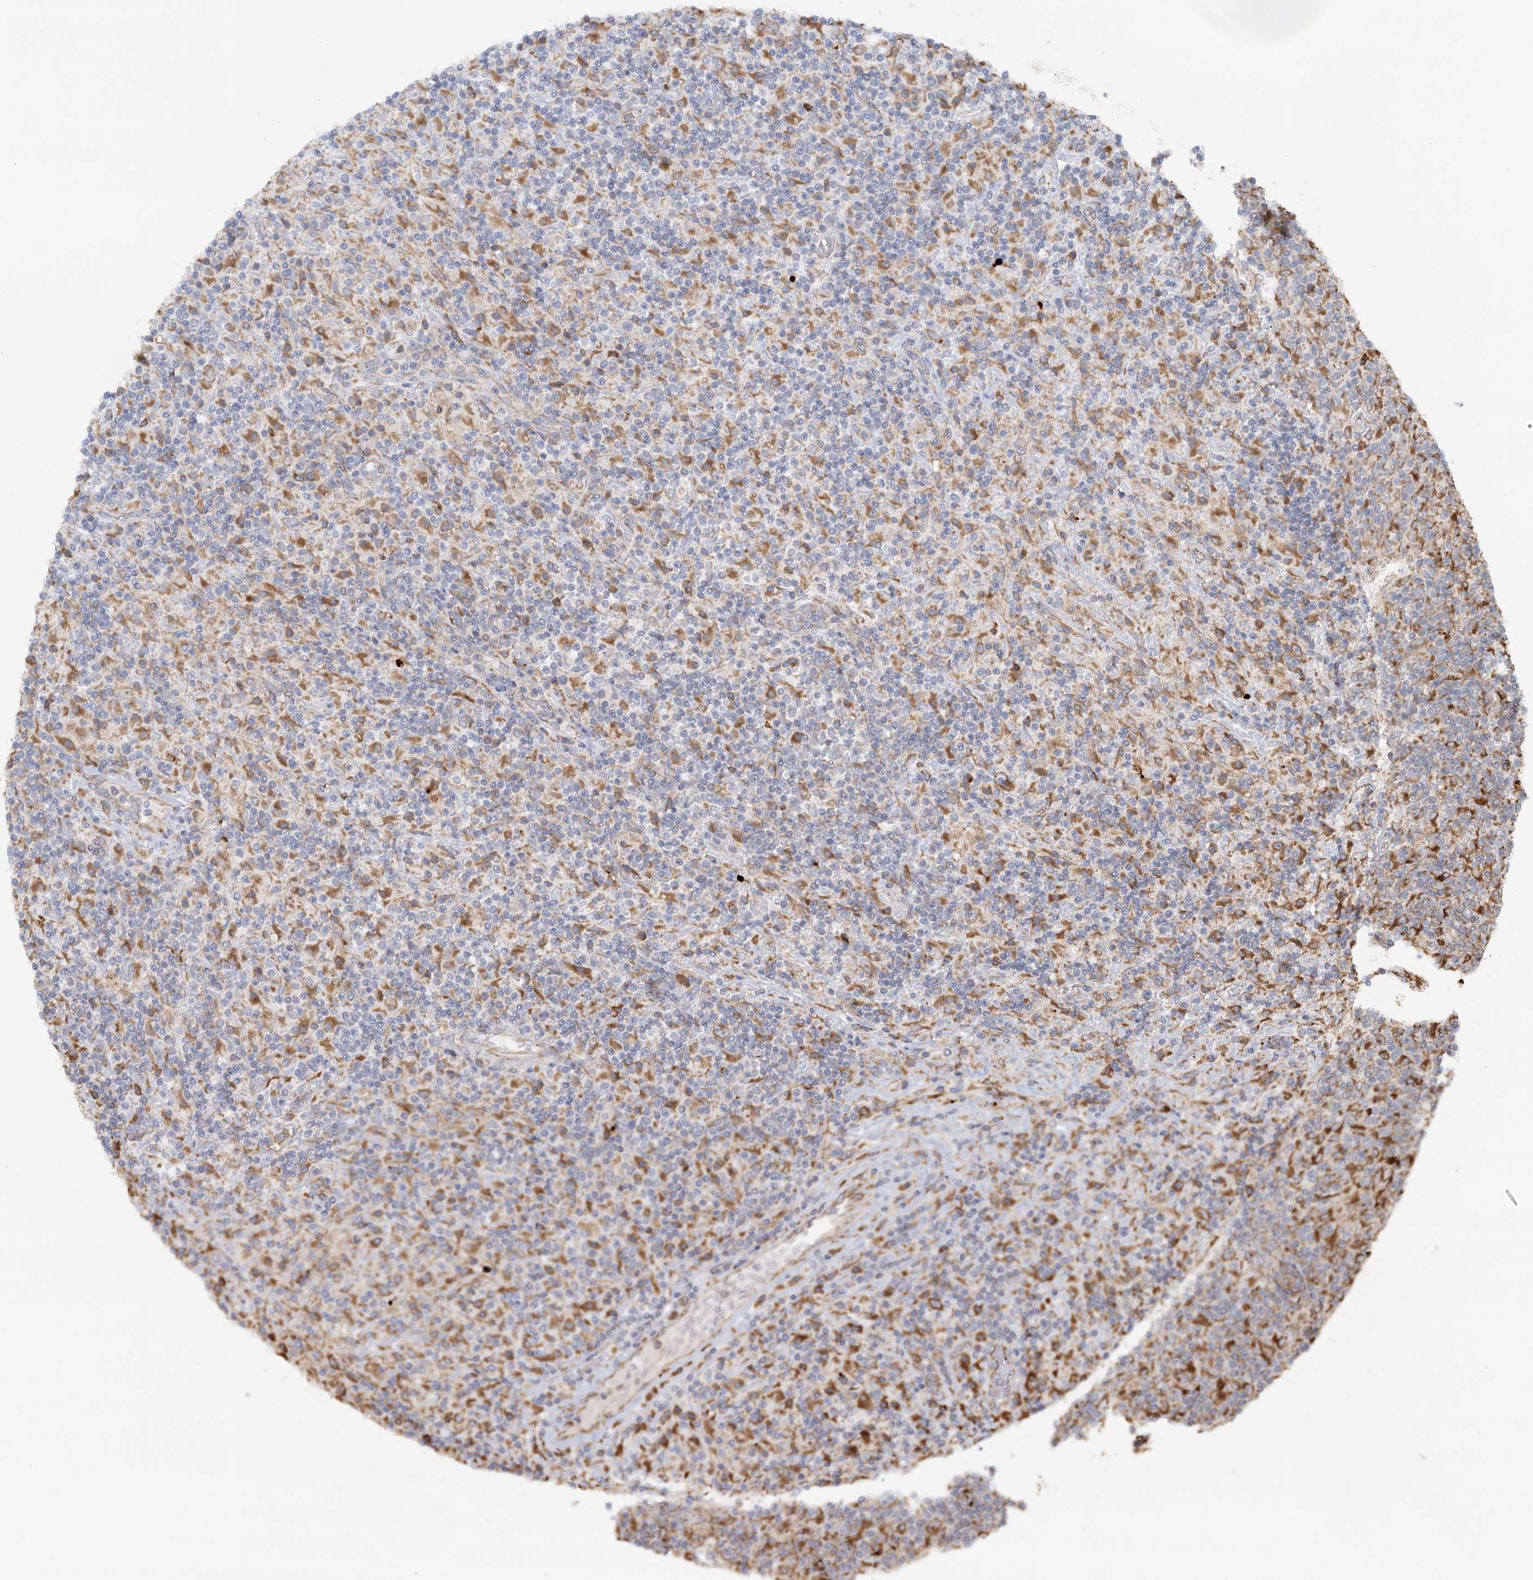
{"staining": {"intensity": "moderate", "quantity": ">75%", "location": "cytoplasmic/membranous"}, "tissue": "lymphoma", "cell_type": "Tumor cells", "image_type": "cancer", "snomed": [{"axis": "morphology", "description": "Hodgkin's disease, NOS"}, {"axis": "topography", "description": "Lymph node"}], "caption": "Hodgkin's disease stained with IHC demonstrates moderate cytoplasmic/membranous positivity in about >75% of tumor cells.", "gene": "TAS1R1", "patient": {"sex": "male", "age": 70}}